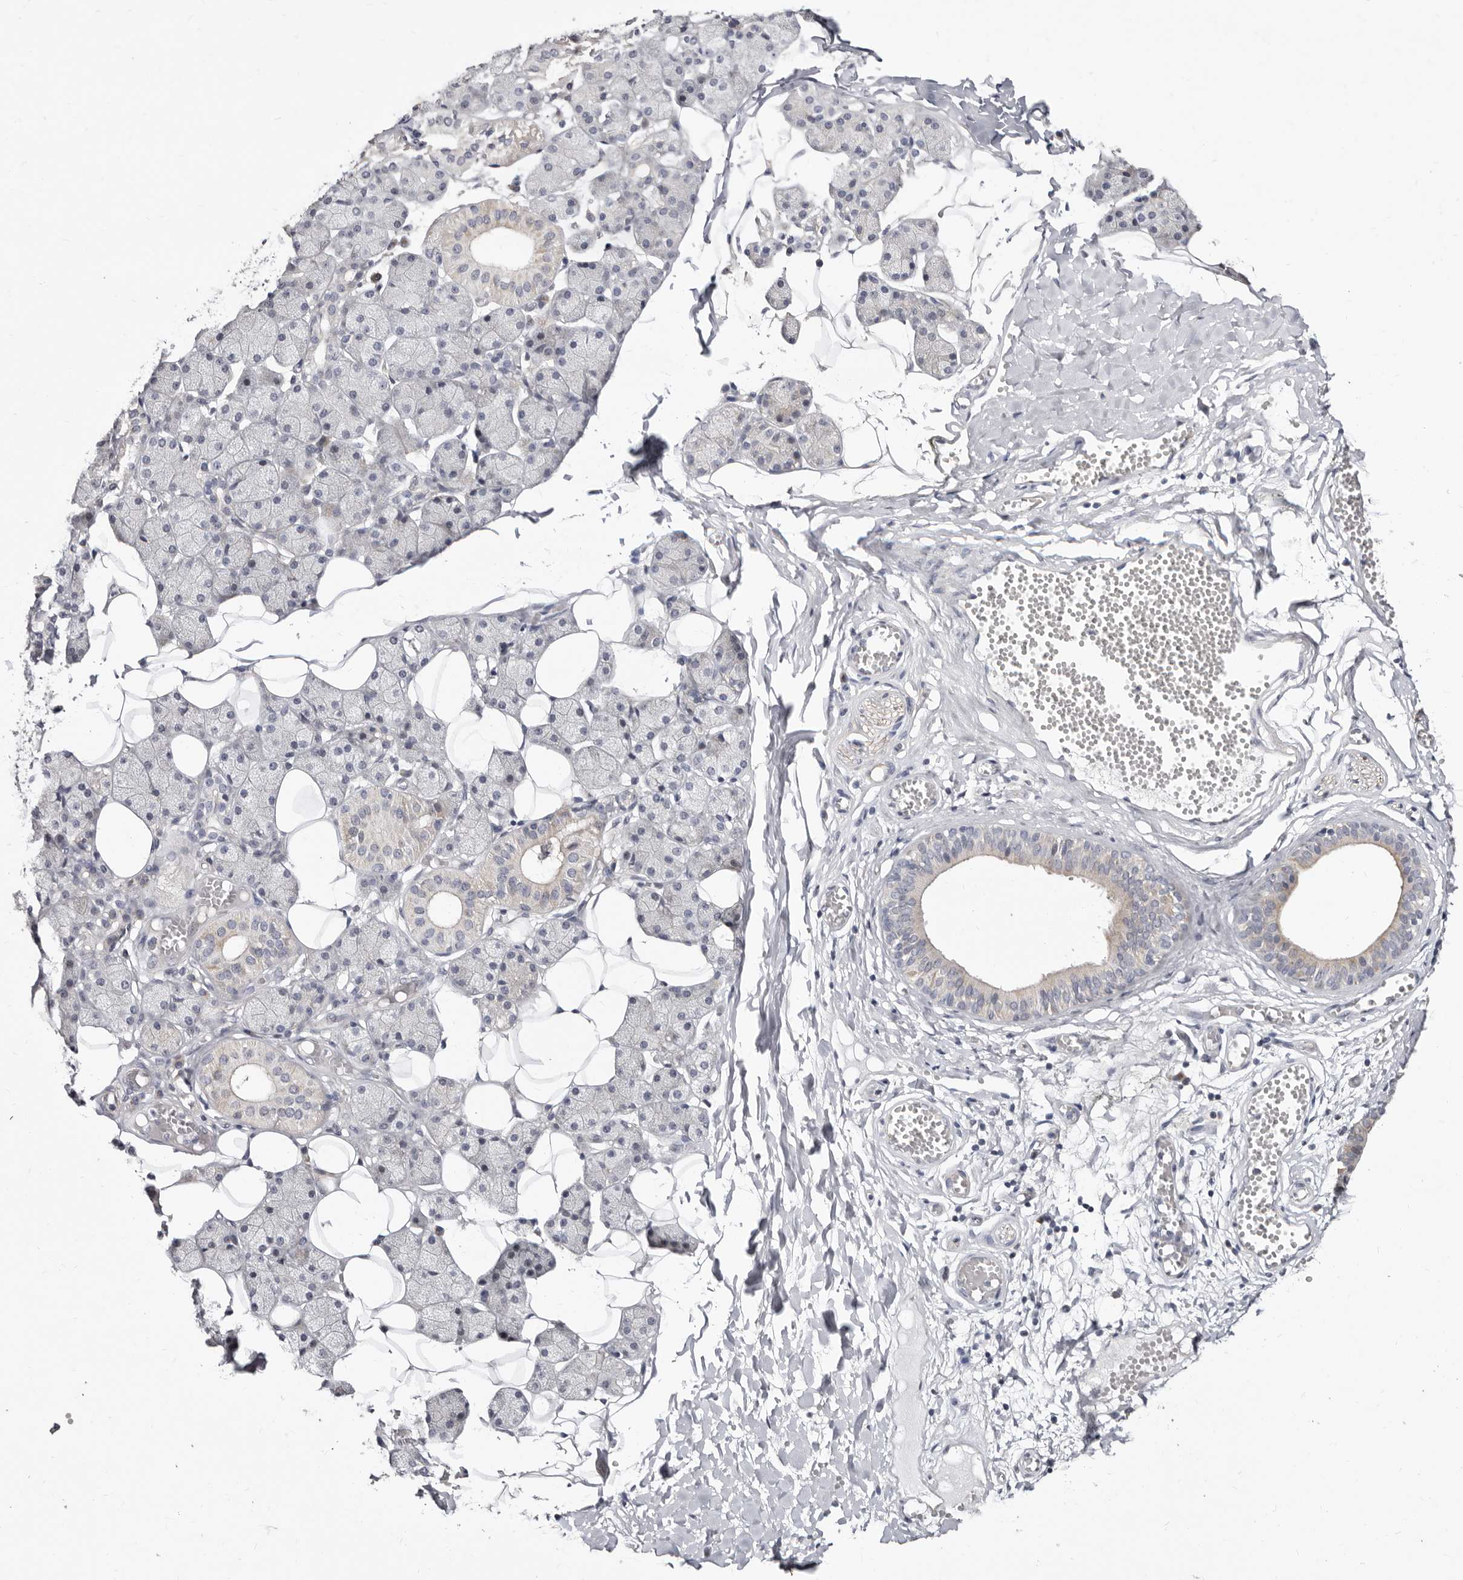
{"staining": {"intensity": "negative", "quantity": "none", "location": "none"}, "tissue": "salivary gland", "cell_type": "Glandular cells", "image_type": "normal", "snomed": [{"axis": "morphology", "description": "Normal tissue, NOS"}, {"axis": "topography", "description": "Salivary gland"}], "caption": "Protein analysis of benign salivary gland exhibits no significant positivity in glandular cells.", "gene": "KLHL4", "patient": {"sex": "female", "age": 33}}